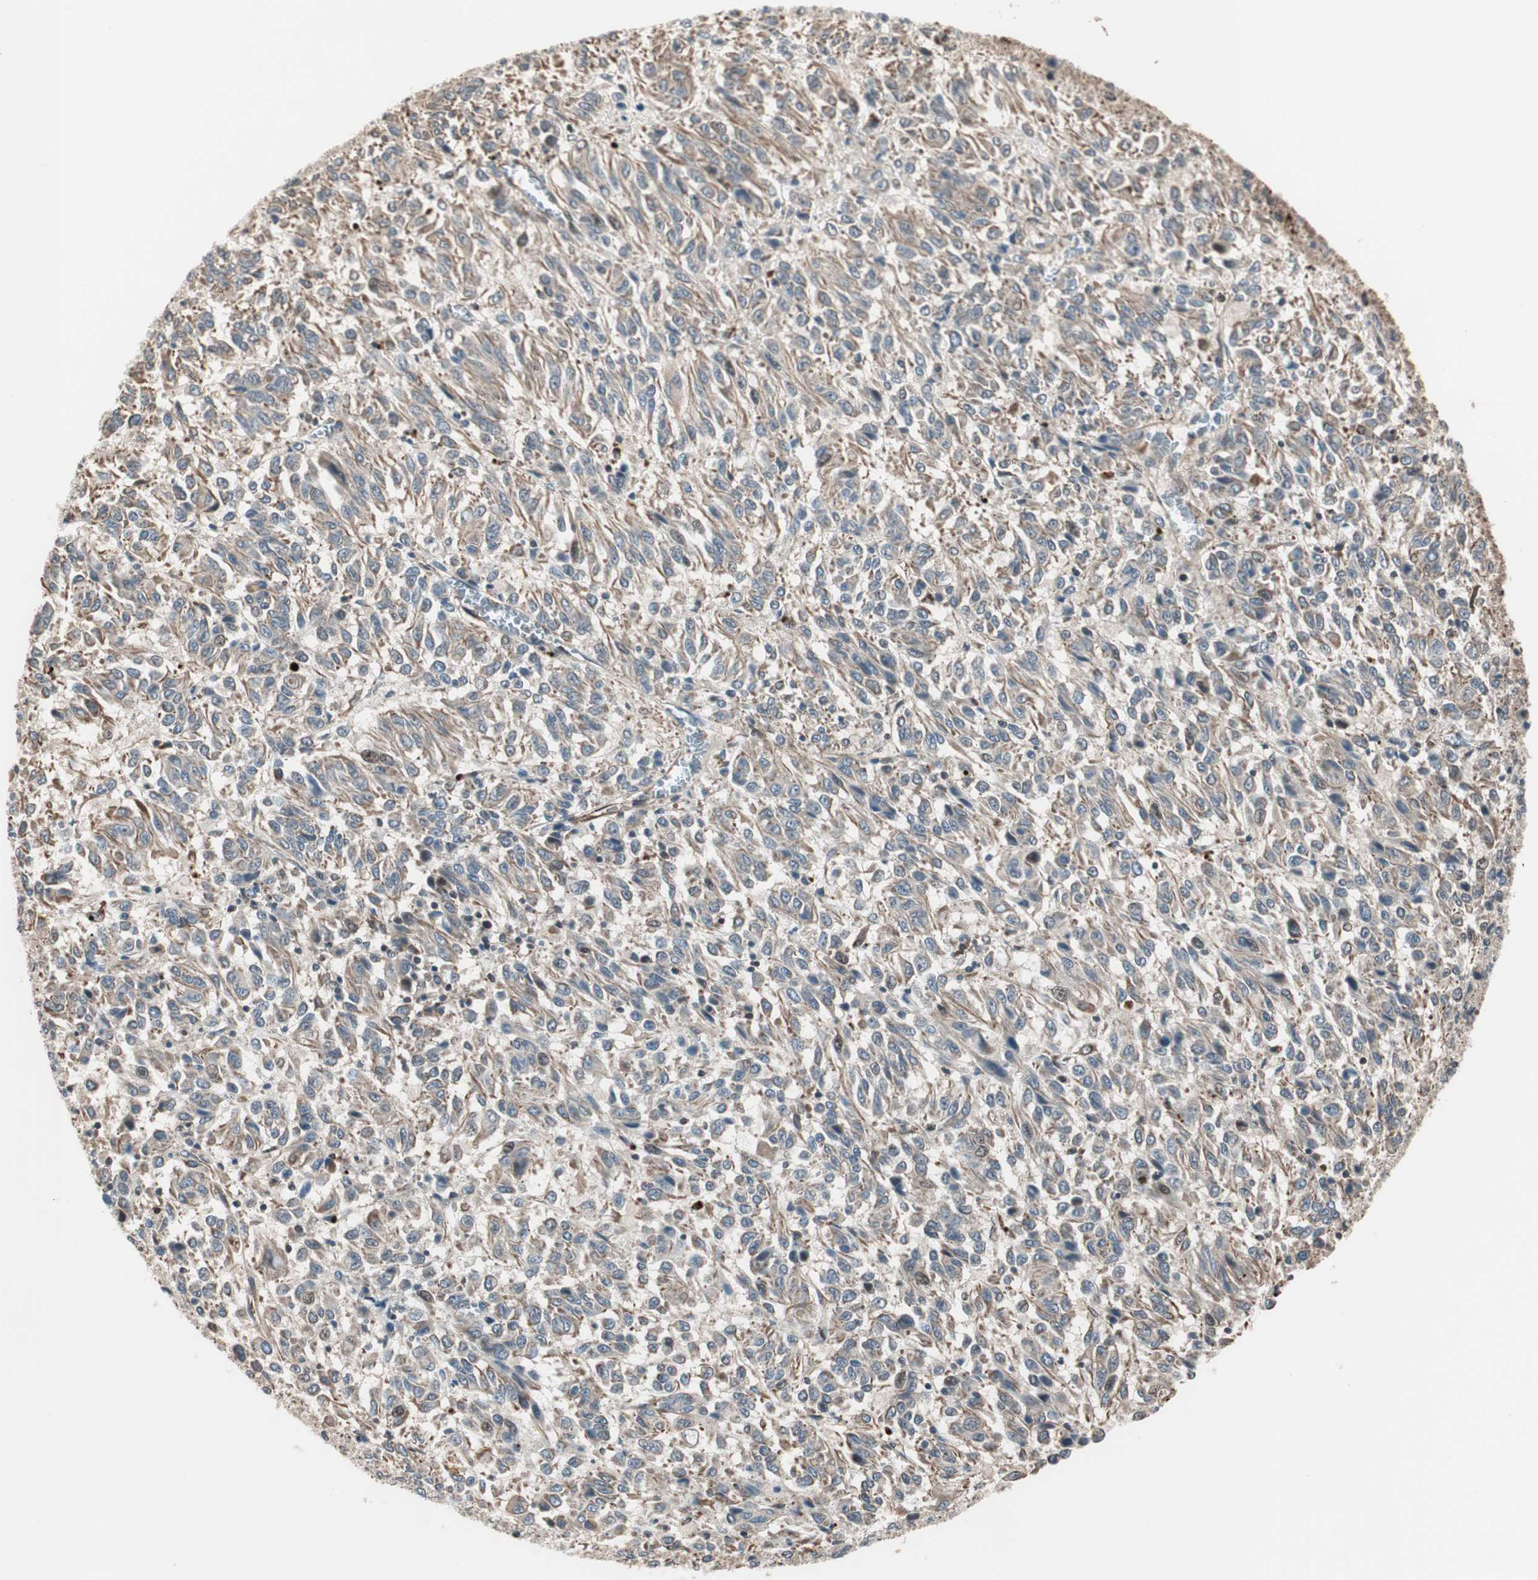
{"staining": {"intensity": "weak", "quantity": ">75%", "location": "cytoplasmic/membranous"}, "tissue": "melanoma", "cell_type": "Tumor cells", "image_type": "cancer", "snomed": [{"axis": "morphology", "description": "Malignant melanoma, Metastatic site"}, {"axis": "topography", "description": "Lung"}], "caption": "This micrograph reveals malignant melanoma (metastatic site) stained with immunohistochemistry (IHC) to label a protein in brown. The cytoplasmic/membranous of tumor cells show weak positivity for the protein. Nuclei are counter-stained blue.", "gene": "MAD2L2", "patient": {"sex": "male", "age": 64}}